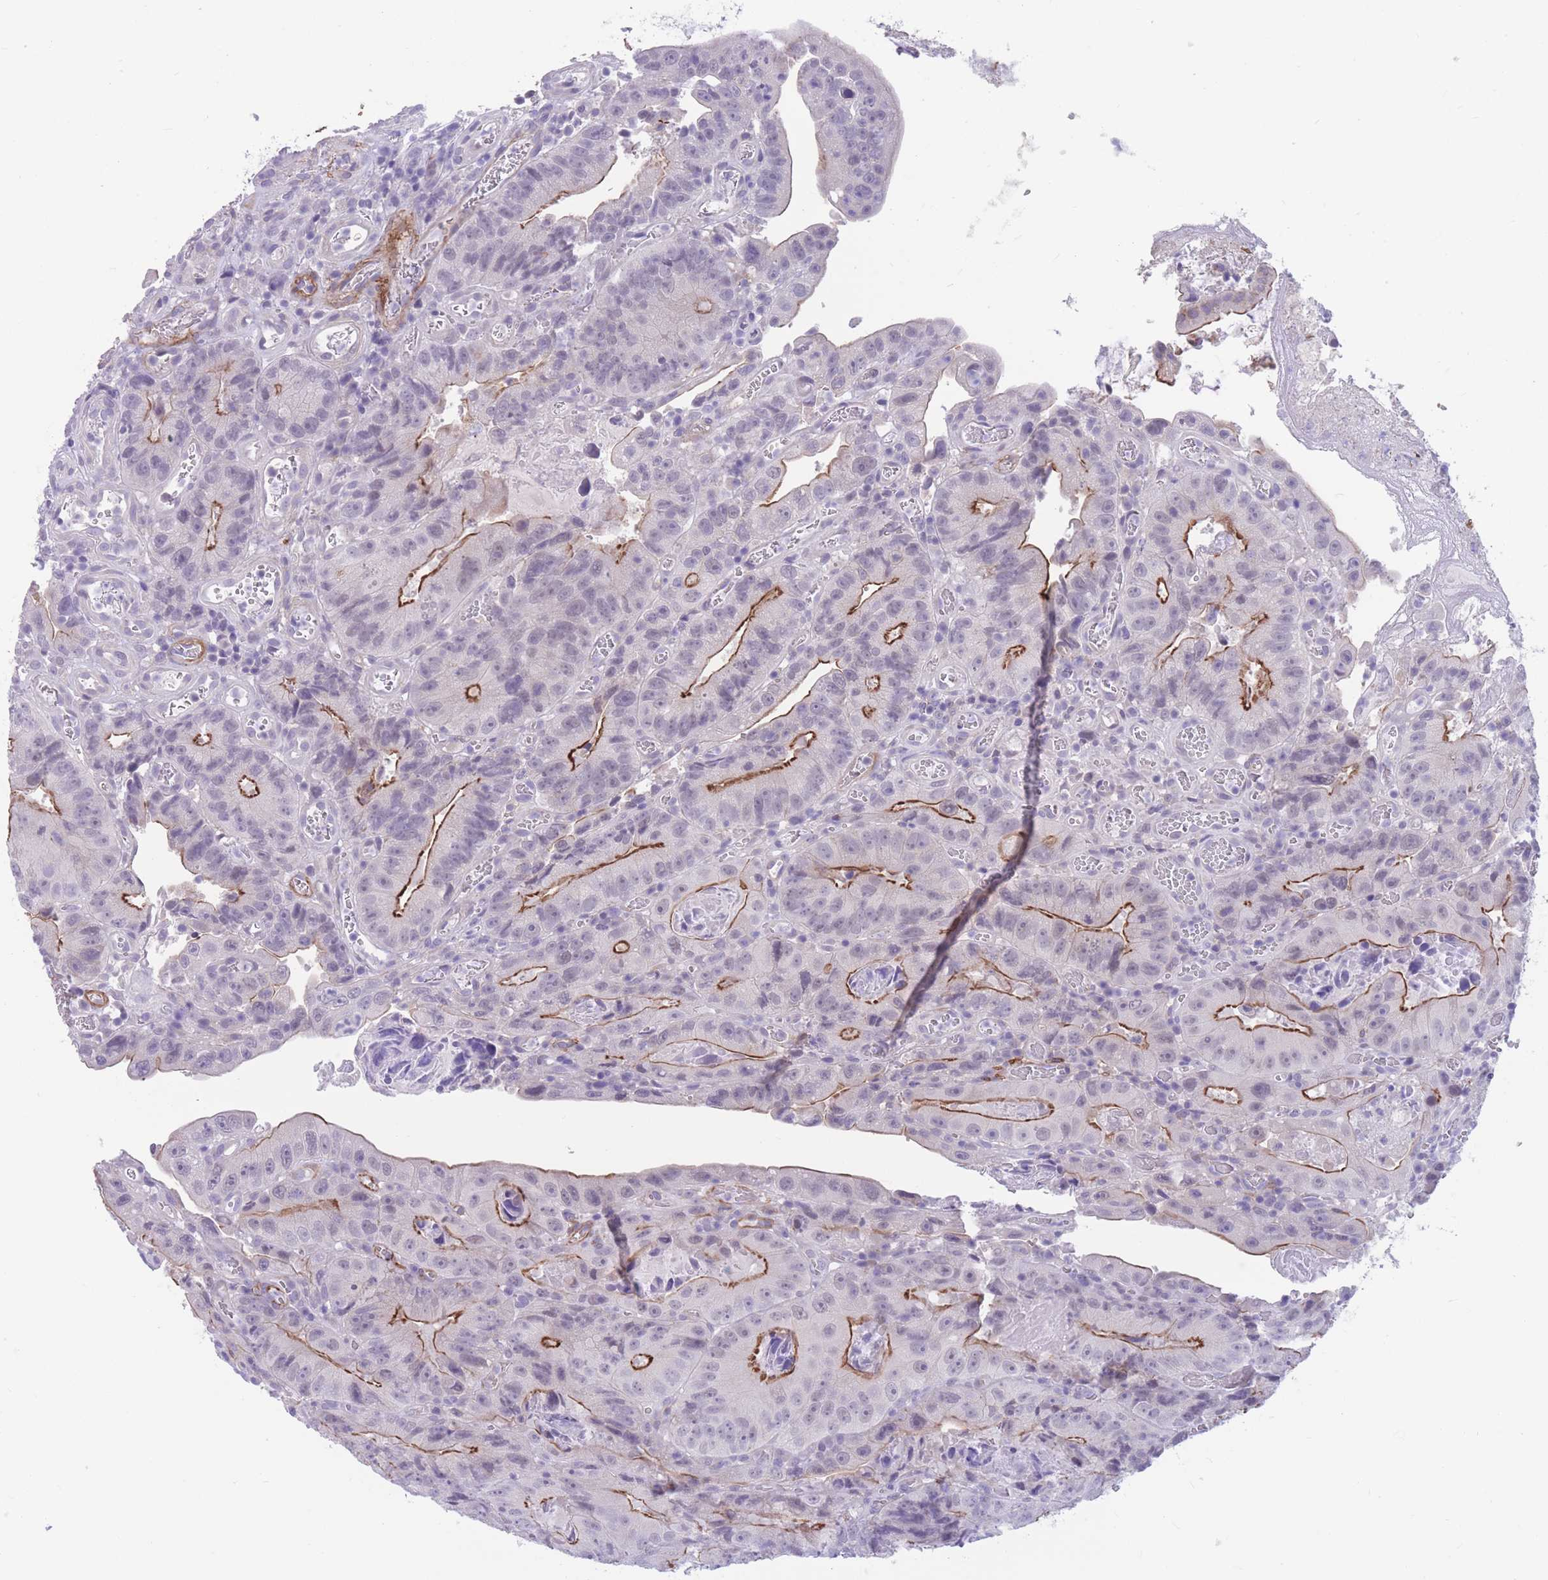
{"staining": {"intensity": "strong", "quantity": "25%-75%", "location": "cytoplasmic/membranous"}, "tissue": "colorectal cancer", "cell_type": "Tumor cells", "image_type": "cancer", "snomed": [{"axis": "morphology", "description": "Adenocarcinoma, NOS"}, {"axis": "topography", "description": "Colon"}], "caption": "Immunohistochemistry histopathology image of human colorectal adenocarcinoma stained for a protein (brown), which displays high levels of strong cytoplasmic/membranous positivity in about 25%-75% of tumor cells.", "gene": "DPYD", "patient": {"sex": "female", "age": 86}}